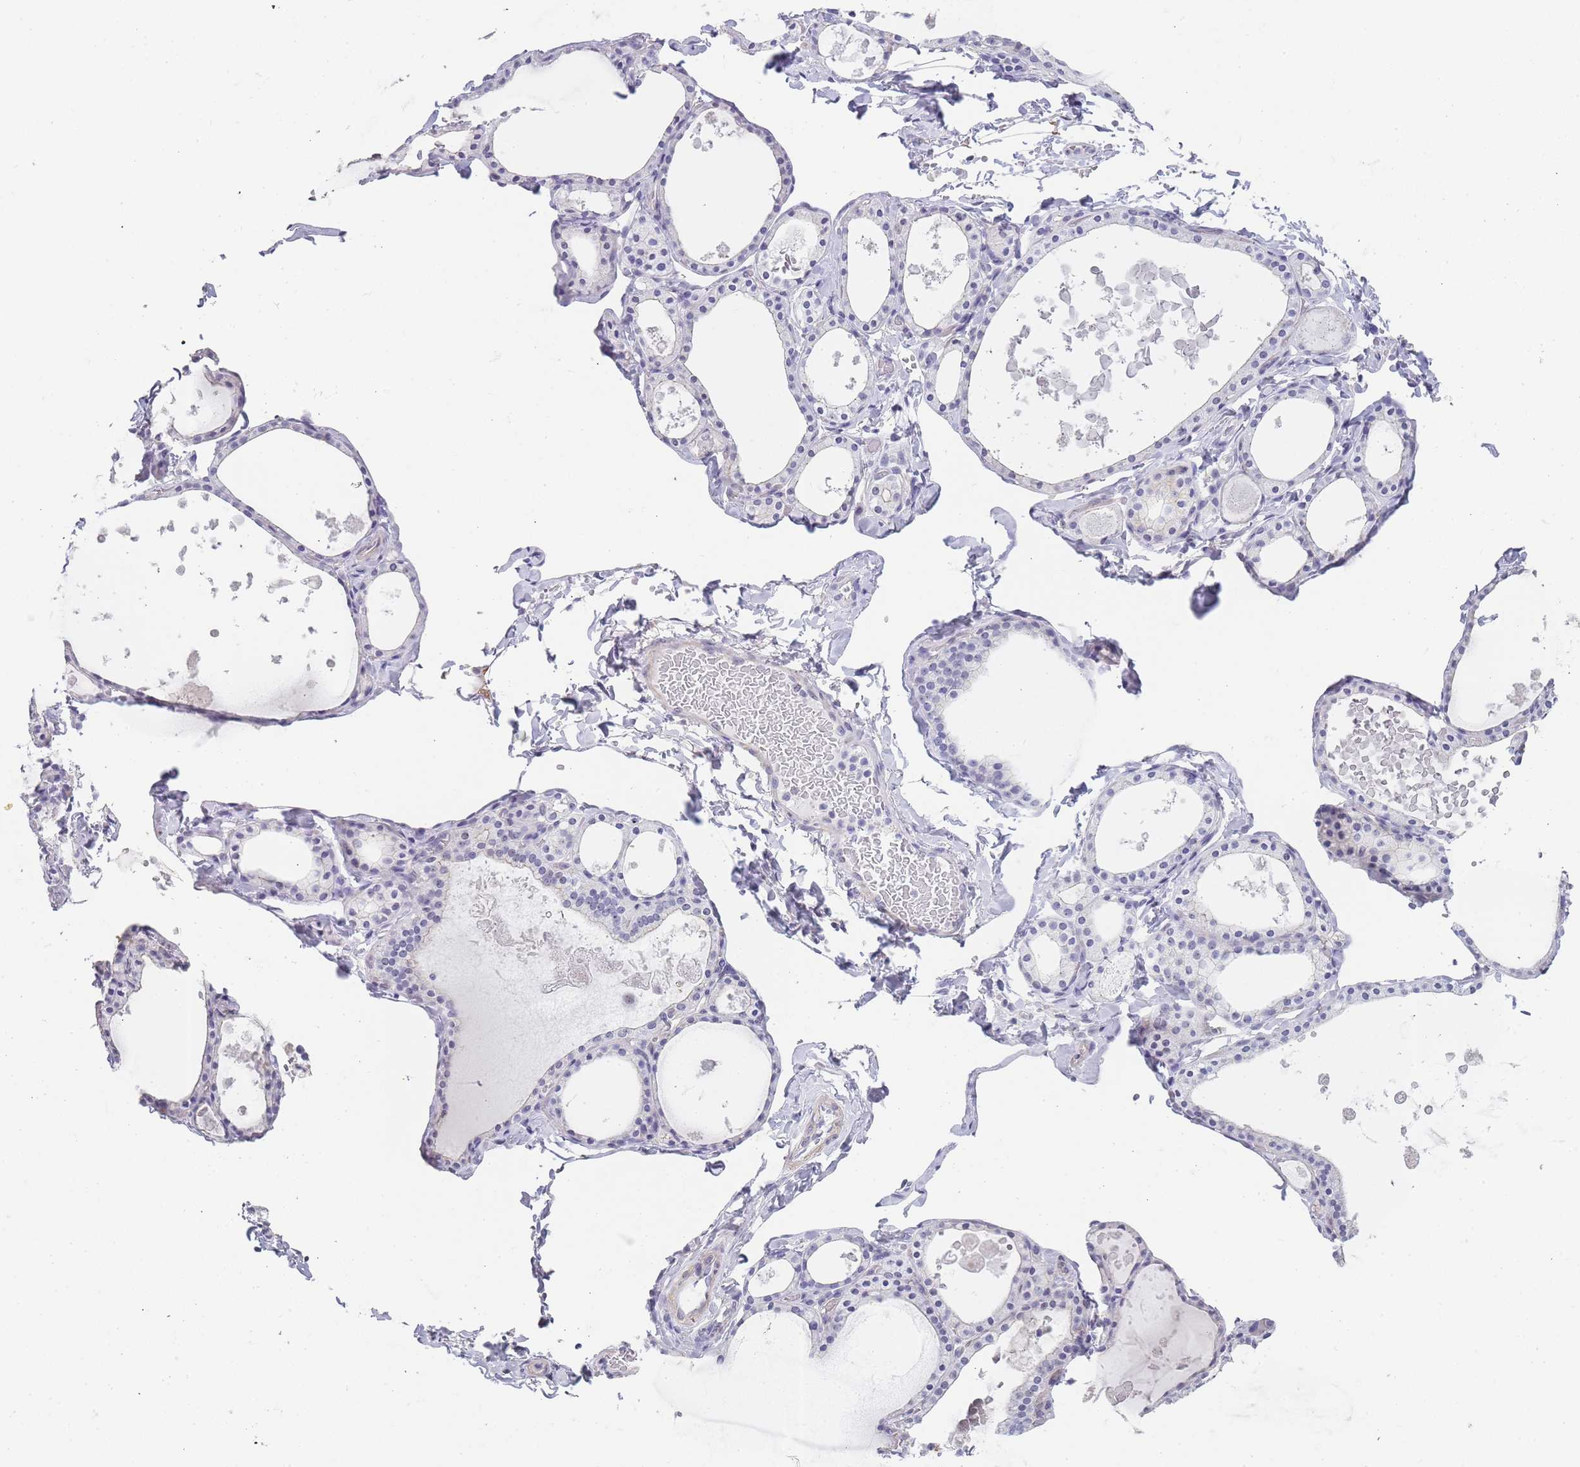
{"staining": {"intensity": "negative", "quantity": "none", "location": "none"}, "tissue": "thyroid gland", "cell_type": "Glandular cells", "image_type": "normal", "snomed": [{"axis": "morphology", "description": "Normal tissue, NOS"}, {"axis": "topography", "description": "Thyroid gland"}], "caption": "Immunohistochemistry (IHC) of unremarkable human thyroid gland demonstrates no expression in glandular cells.", "gene": "NOP14", "patient": {"sex": "male", "age": 56}}